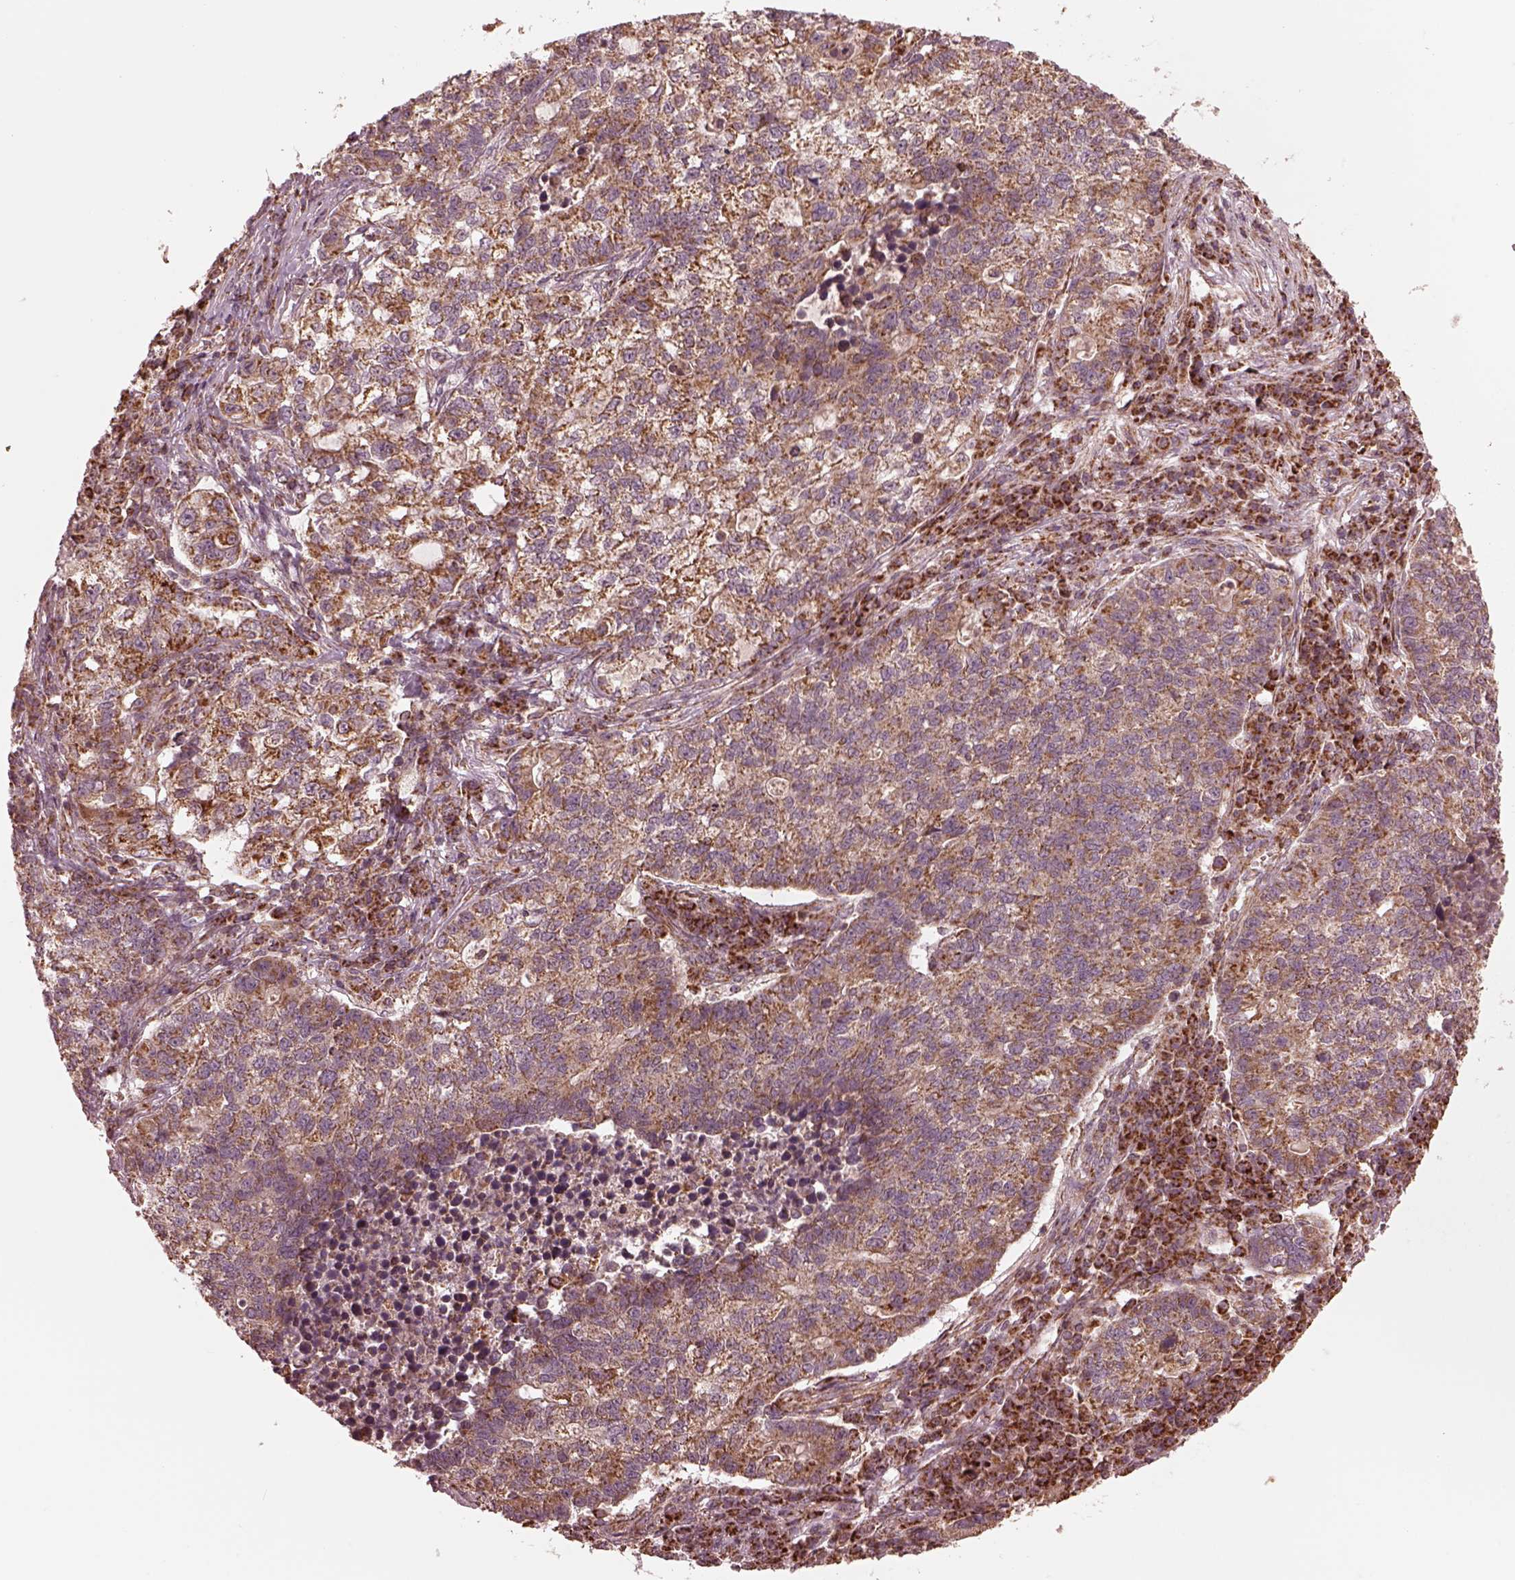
{"staining": {"intensity": "moderate", "quantity": "25%-75%", "location": "cytoplasmic/membranous"}, "tissue": "lung cancer", "cell_type": "Tumor cells", "image_type": "cancer", "snomed": [{"axis": "morphology", "description": "Adenocarcinoma, NOS"}, {"axis": "topography", "description": "Lung"}], "caption": "This image displays adenocarcinoma (lung) stained with immunohistochemistry (IHC) to label a protein in brown. The cytoplasmic/membranous of tumor cells show moderate positivity for the protein. Nuclei are counter-stained blue.", "gene": "NDUFB10", "patient": {"sex": "male", "age": 57}}